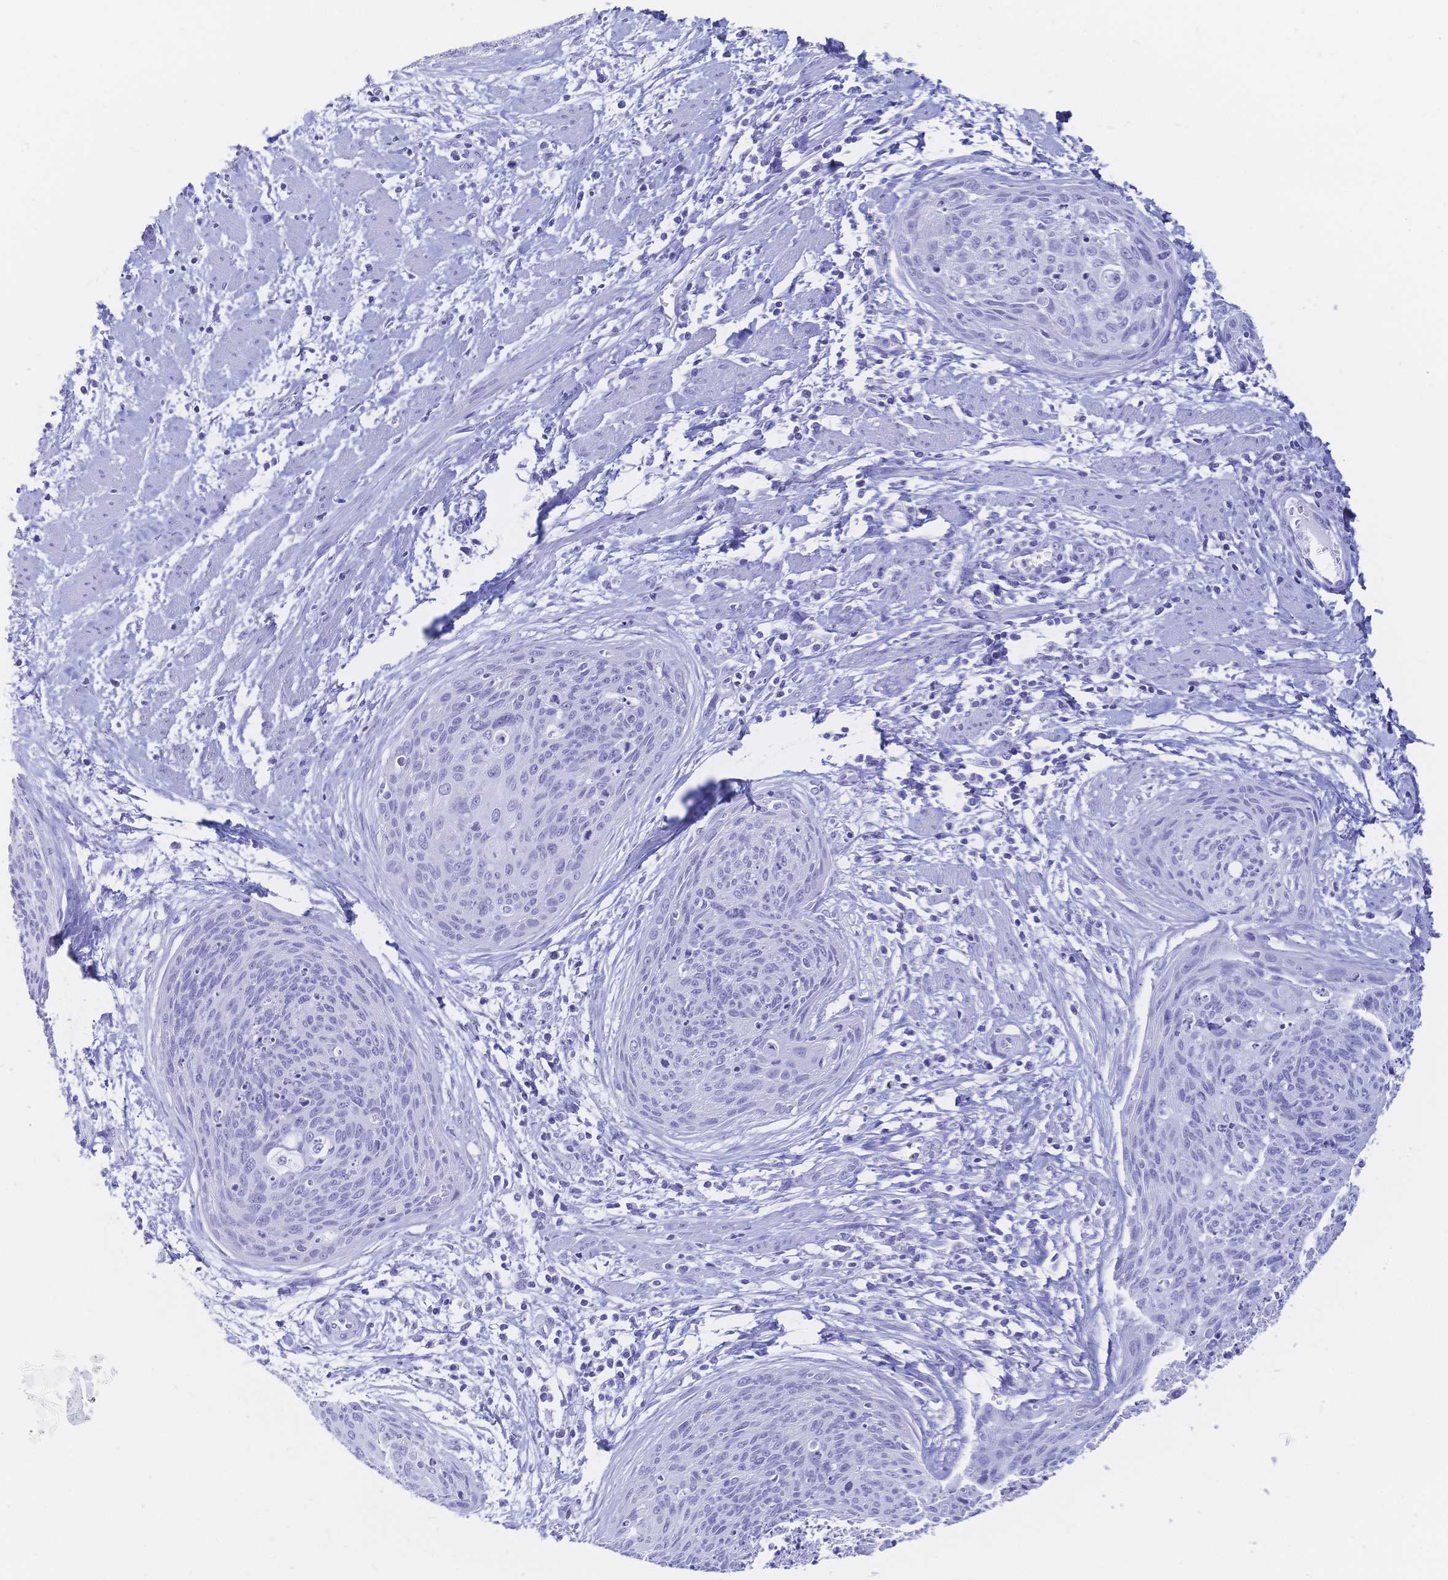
{"staining": {"intensity": "negative", "quantity": "none", "location": "none"}, "tissue": "cervical cancer", "cell_type": "Tumor cells", "image_type": "cancer", "snomed": [{"axis": "morphology", "description": "Squamous cell carcinoma, NOS"}, {"axis": "topography", "description": "Cervix"}], "caption": "This is a histopathology image of IHC staining of cervical squamous cell carcinoma, which shows no positivity in tumor cells.", "gene": "MEP1B", "patient": {"sex": "female", "age": 55}}